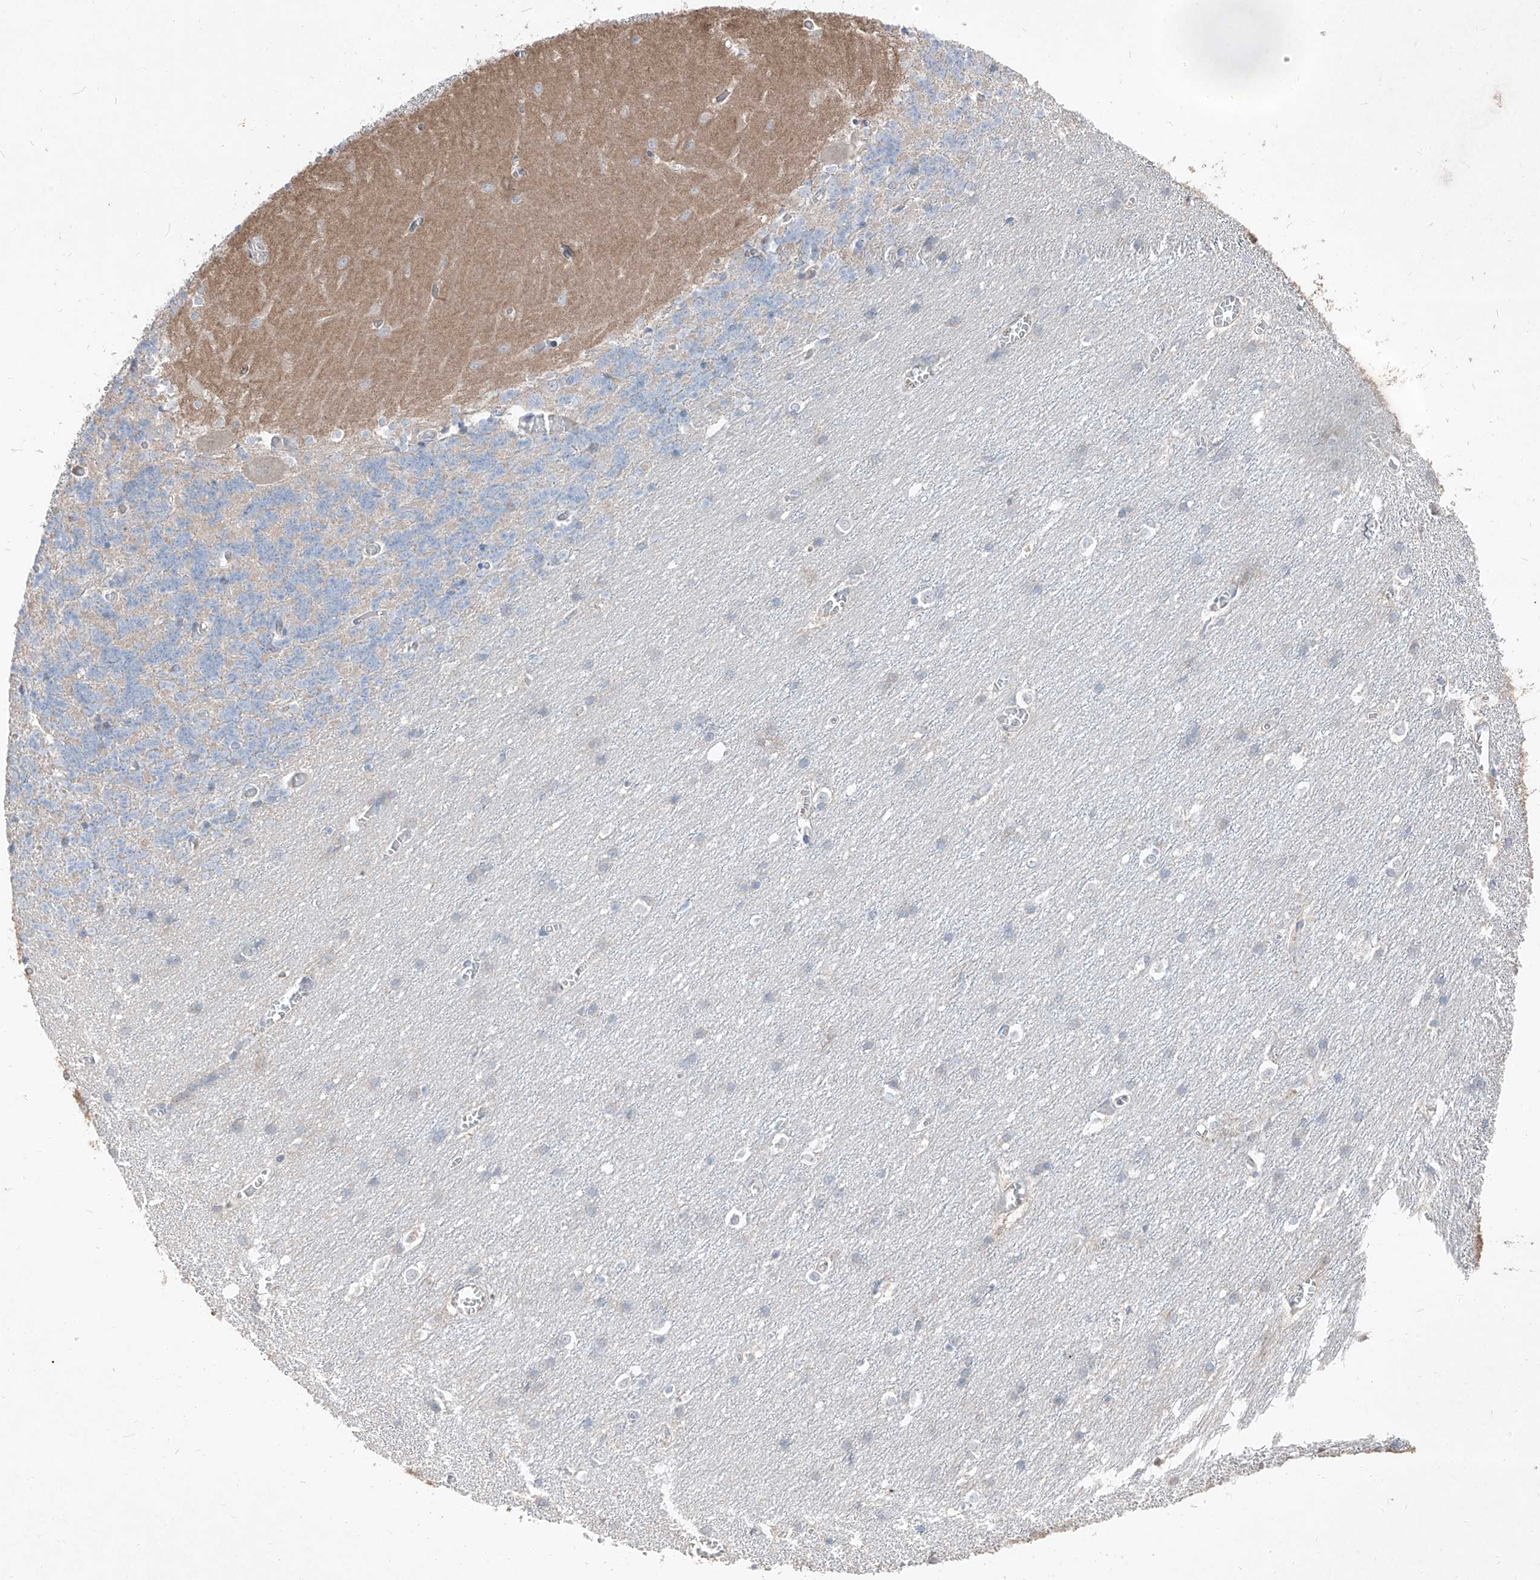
{"staining": {"intensity": "negative", "quantity": "none", "location": "none"}, "tissue": "cerebellum", "cell_type": "Cells in granular layer", "image_type": "normal", "snomed": [{"axis": "morphology", "description": "Normal tissue, NOS"}, {"axis": "topography", "description": "Cerebellum"}], "caption": "Protein analysis of benign cerebellum displays no significant positivity in cells in granular layer. (Immunohistochemistry, brightfield microscopy, high magnification).", "gene": "UFD1", "patient": {"sex": "male", "age": 37}}